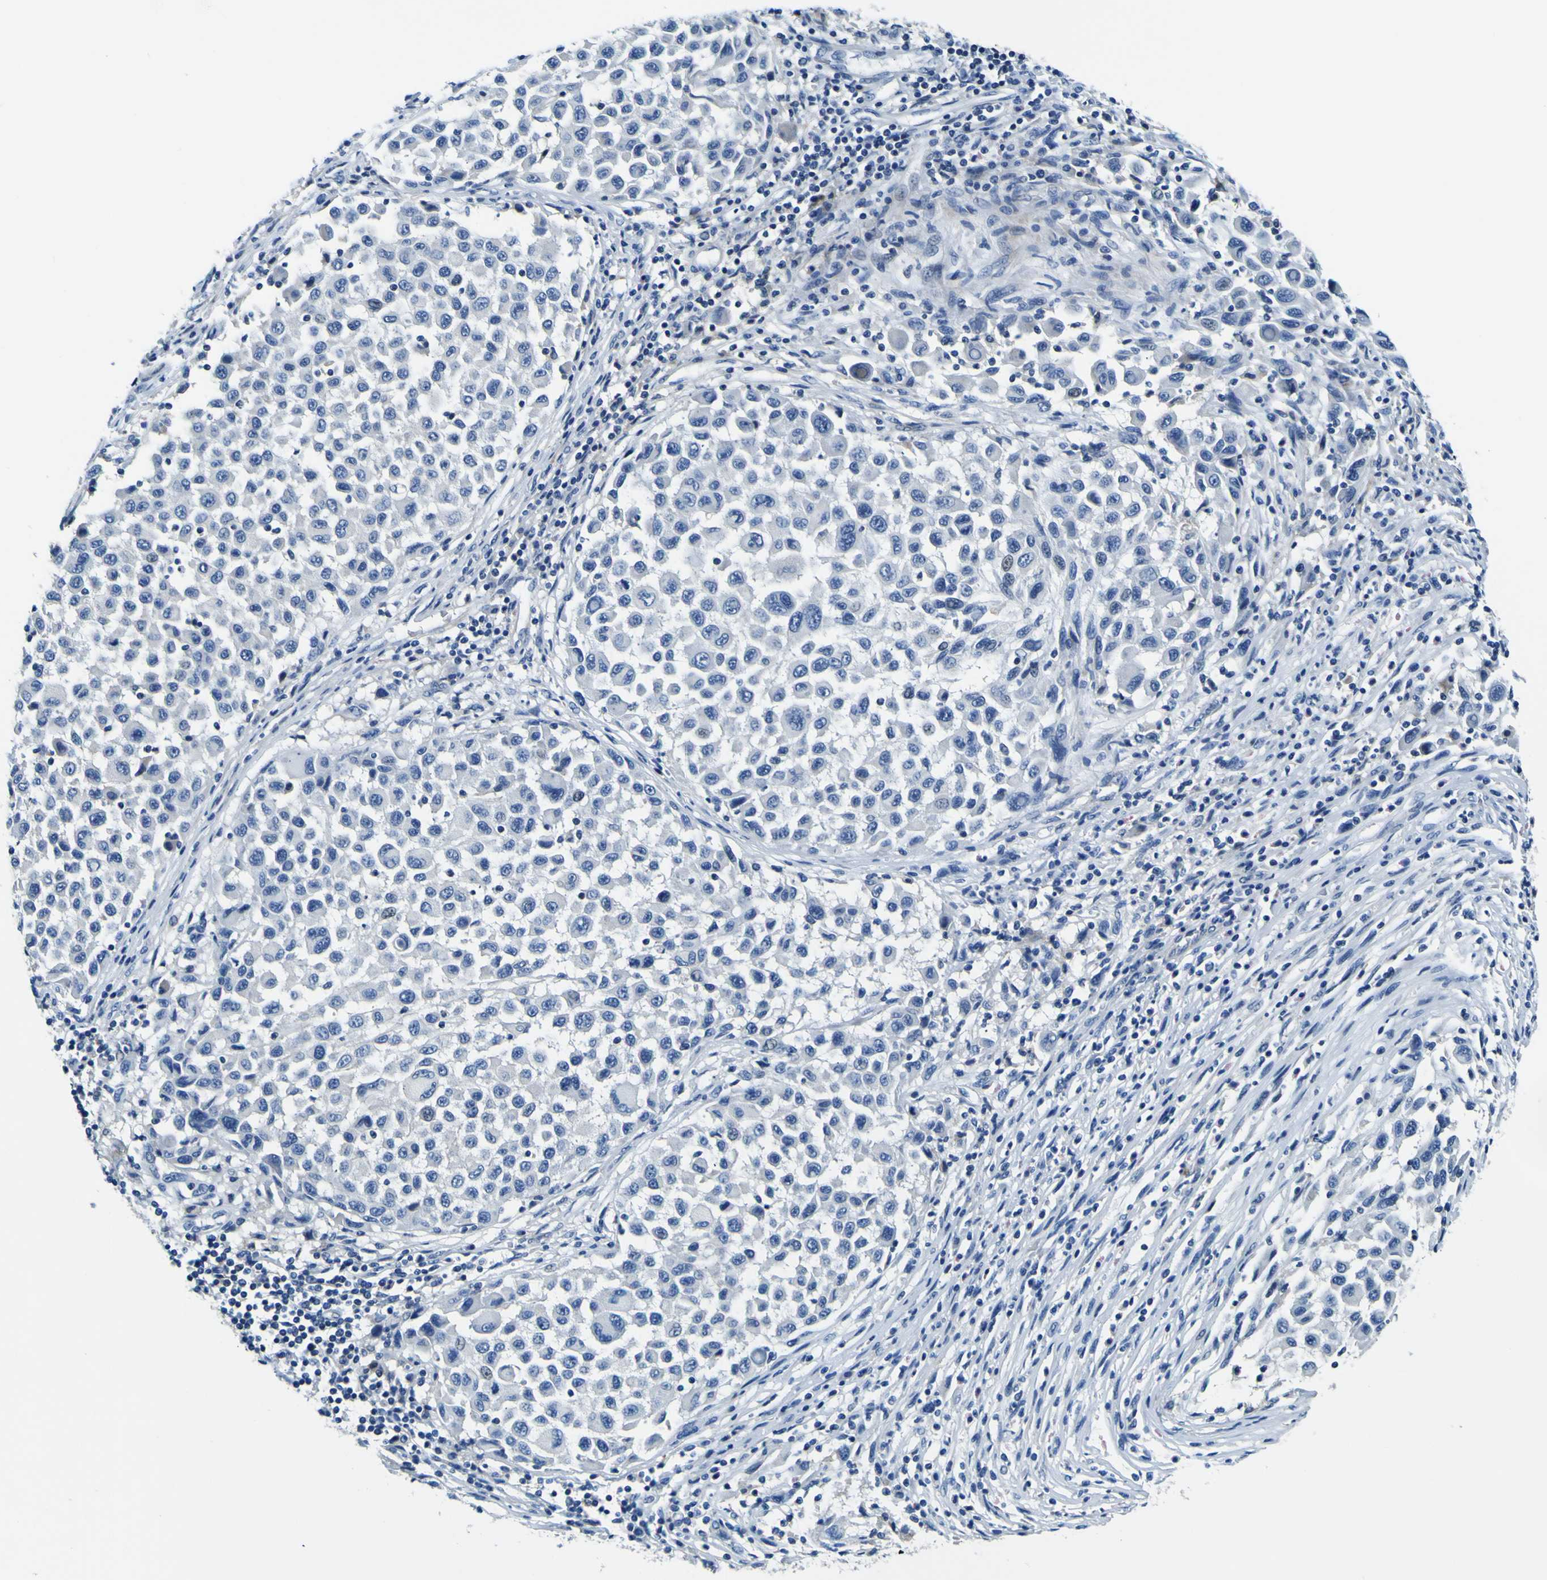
{"staining": {"intensity": "negative", "quantity": "none", "location": "none"}, "tissue": "melanoma", "cell_type": "Tumor cells", "image_type": "cancer", "snomed": [{"axis": "morphology", "description": "Malignant melanoma, Metastatic site"}, {"axis": "topography", "description": "Lymph node"}], "caption": "IHC histopathology image of malignant melanoma (metastatic site) stained for a protein (brown), which reveals no staining in tumor cells.", "gene": "ADGRA2", "patient": {"sex": "male", "age": 61}}